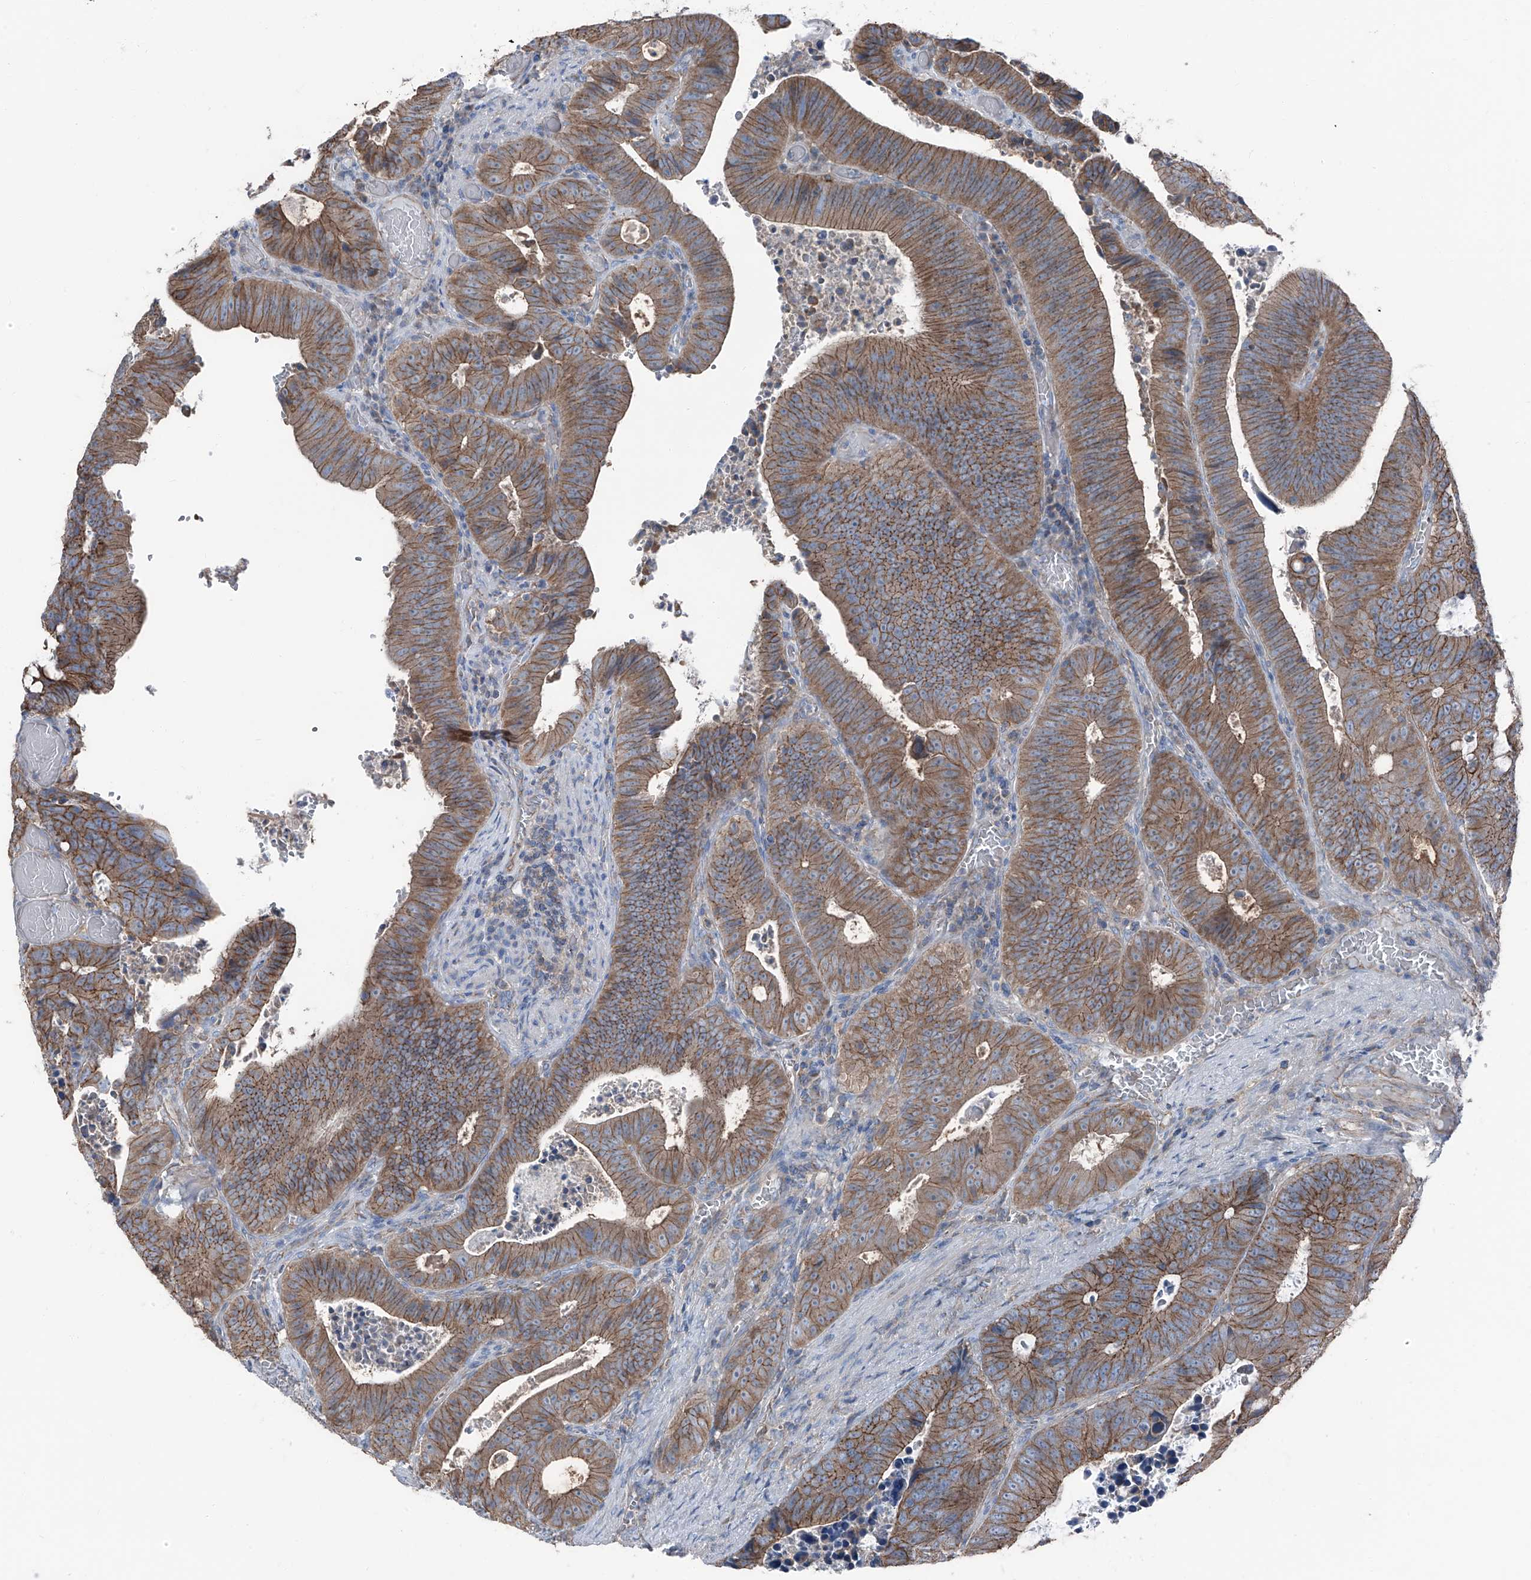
{"staining": {"intensity": "moderate", "quantity": ">75%", "location": "cytoplasmic/membranous"}, "tissue": "colorectal cancer", "cell_type": "Tumor cells", "image_type": "cancer", "snomed": [{"axis": "morphology", "description": "Adenocarcinoma, NOS"}, {"axis": "topography", "description": "Colon"}], "caption": "This photomicrograph displays immunohistochemistry (IHC) staining of adenocarcinoma (colorectal), with medium moderate cytoplasmic/membranous expression in about >75% of tumor cells.", "gene": "GPR142", "patient": {"sex": "male", "age": 87}}